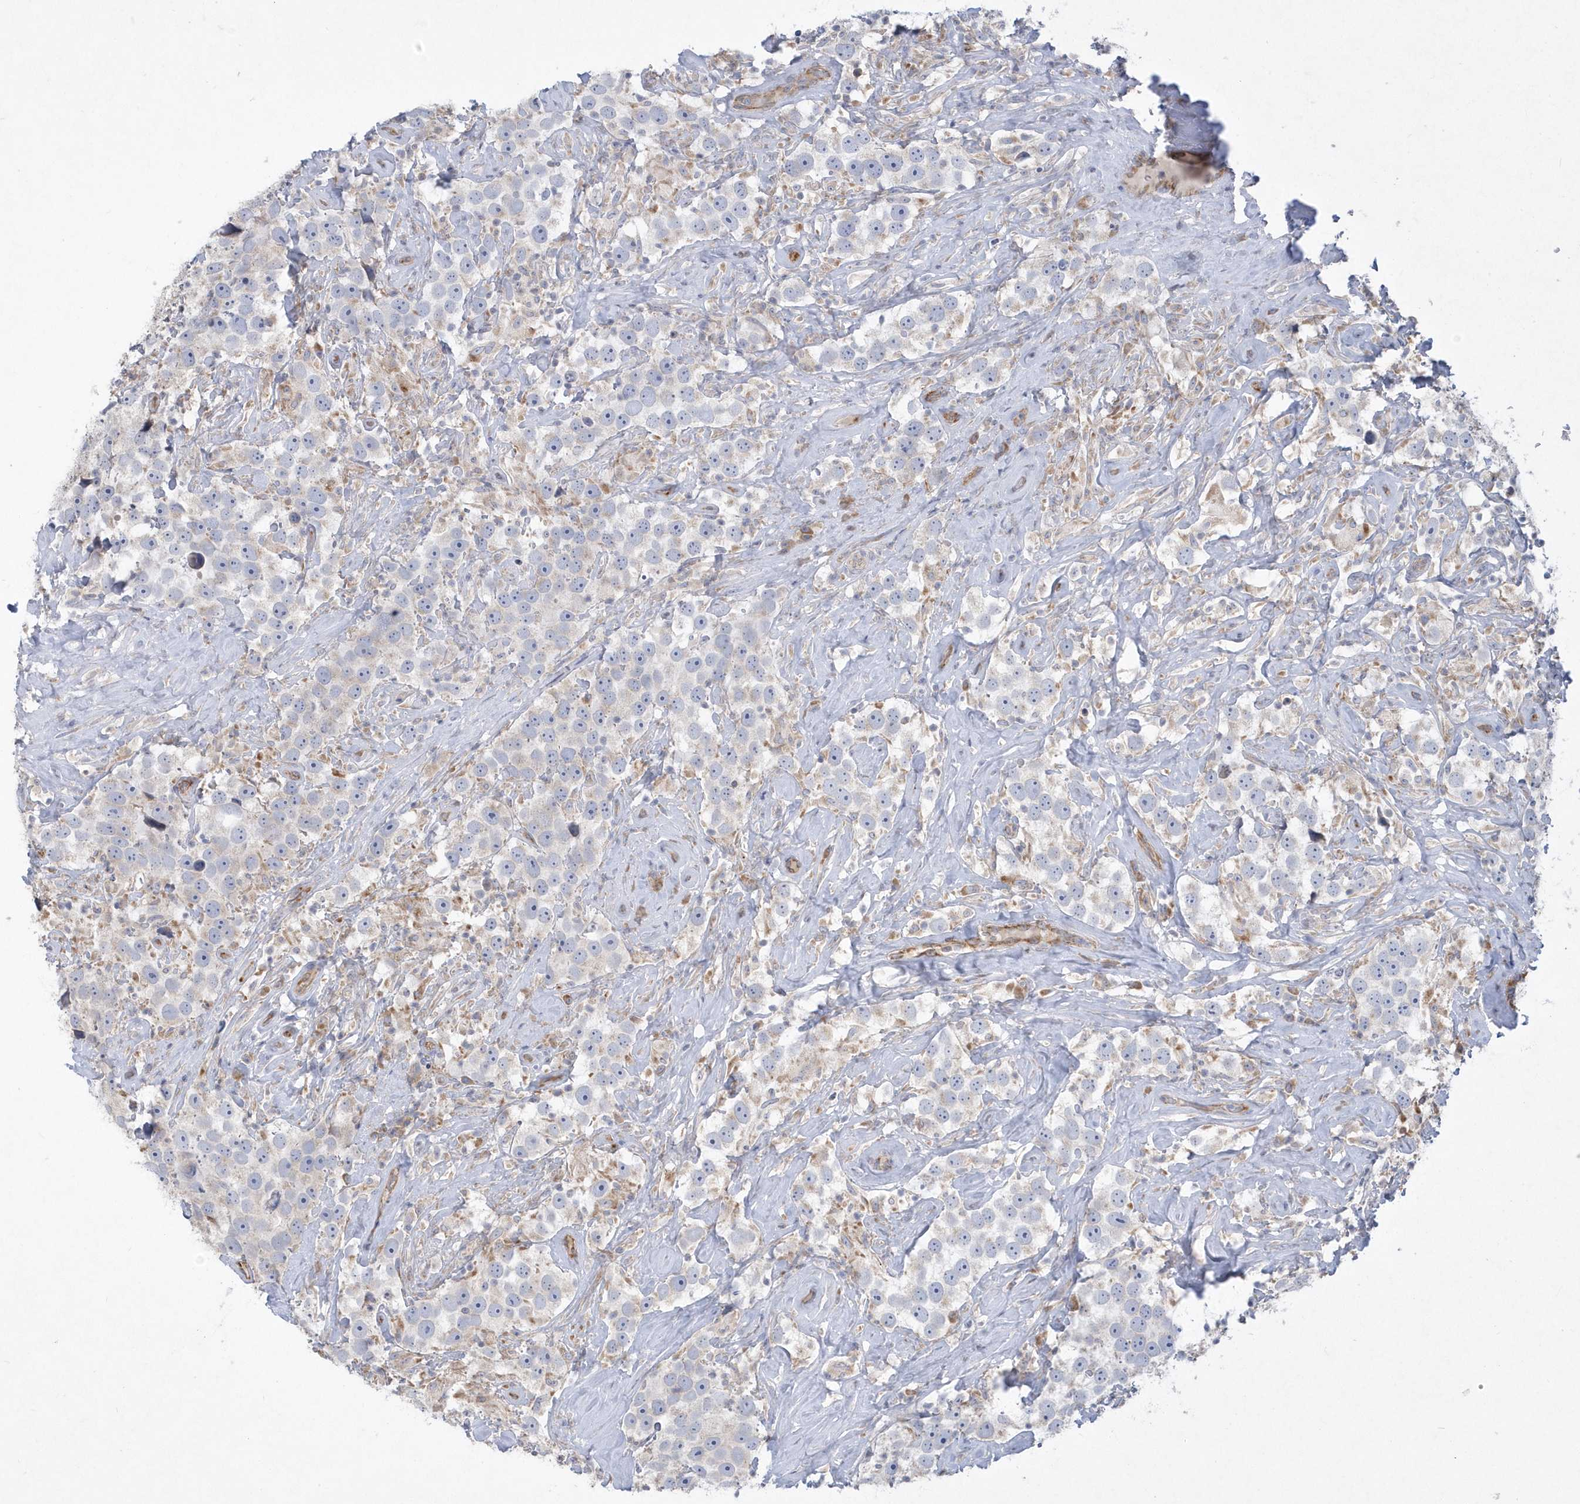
{"staining": {"intensity": "weak", "quantity": "<25%", "location": "cytoplasmic/membranous"}, "tissue": "testis cancer", "cell_type": "Tumor cells", "image_type": "cancer", "snomed": [{"axis": "morphology", "description": "Seminoma, NOS"}, {"axis": "topography", "description": "Testis"}], "caption": "Immunohistochemistry of human seminoma (testis) reveals no positivity in tumor cells. The staining was performed using DAB (3,3'-diaminobenzidine) to visualize the protein expression in brown, while the nuclei were stained in blue with hematoxylin (Magnification: 20x).", "gene": "DGAT1", "patient": {"sex": "male", "age": 49}}